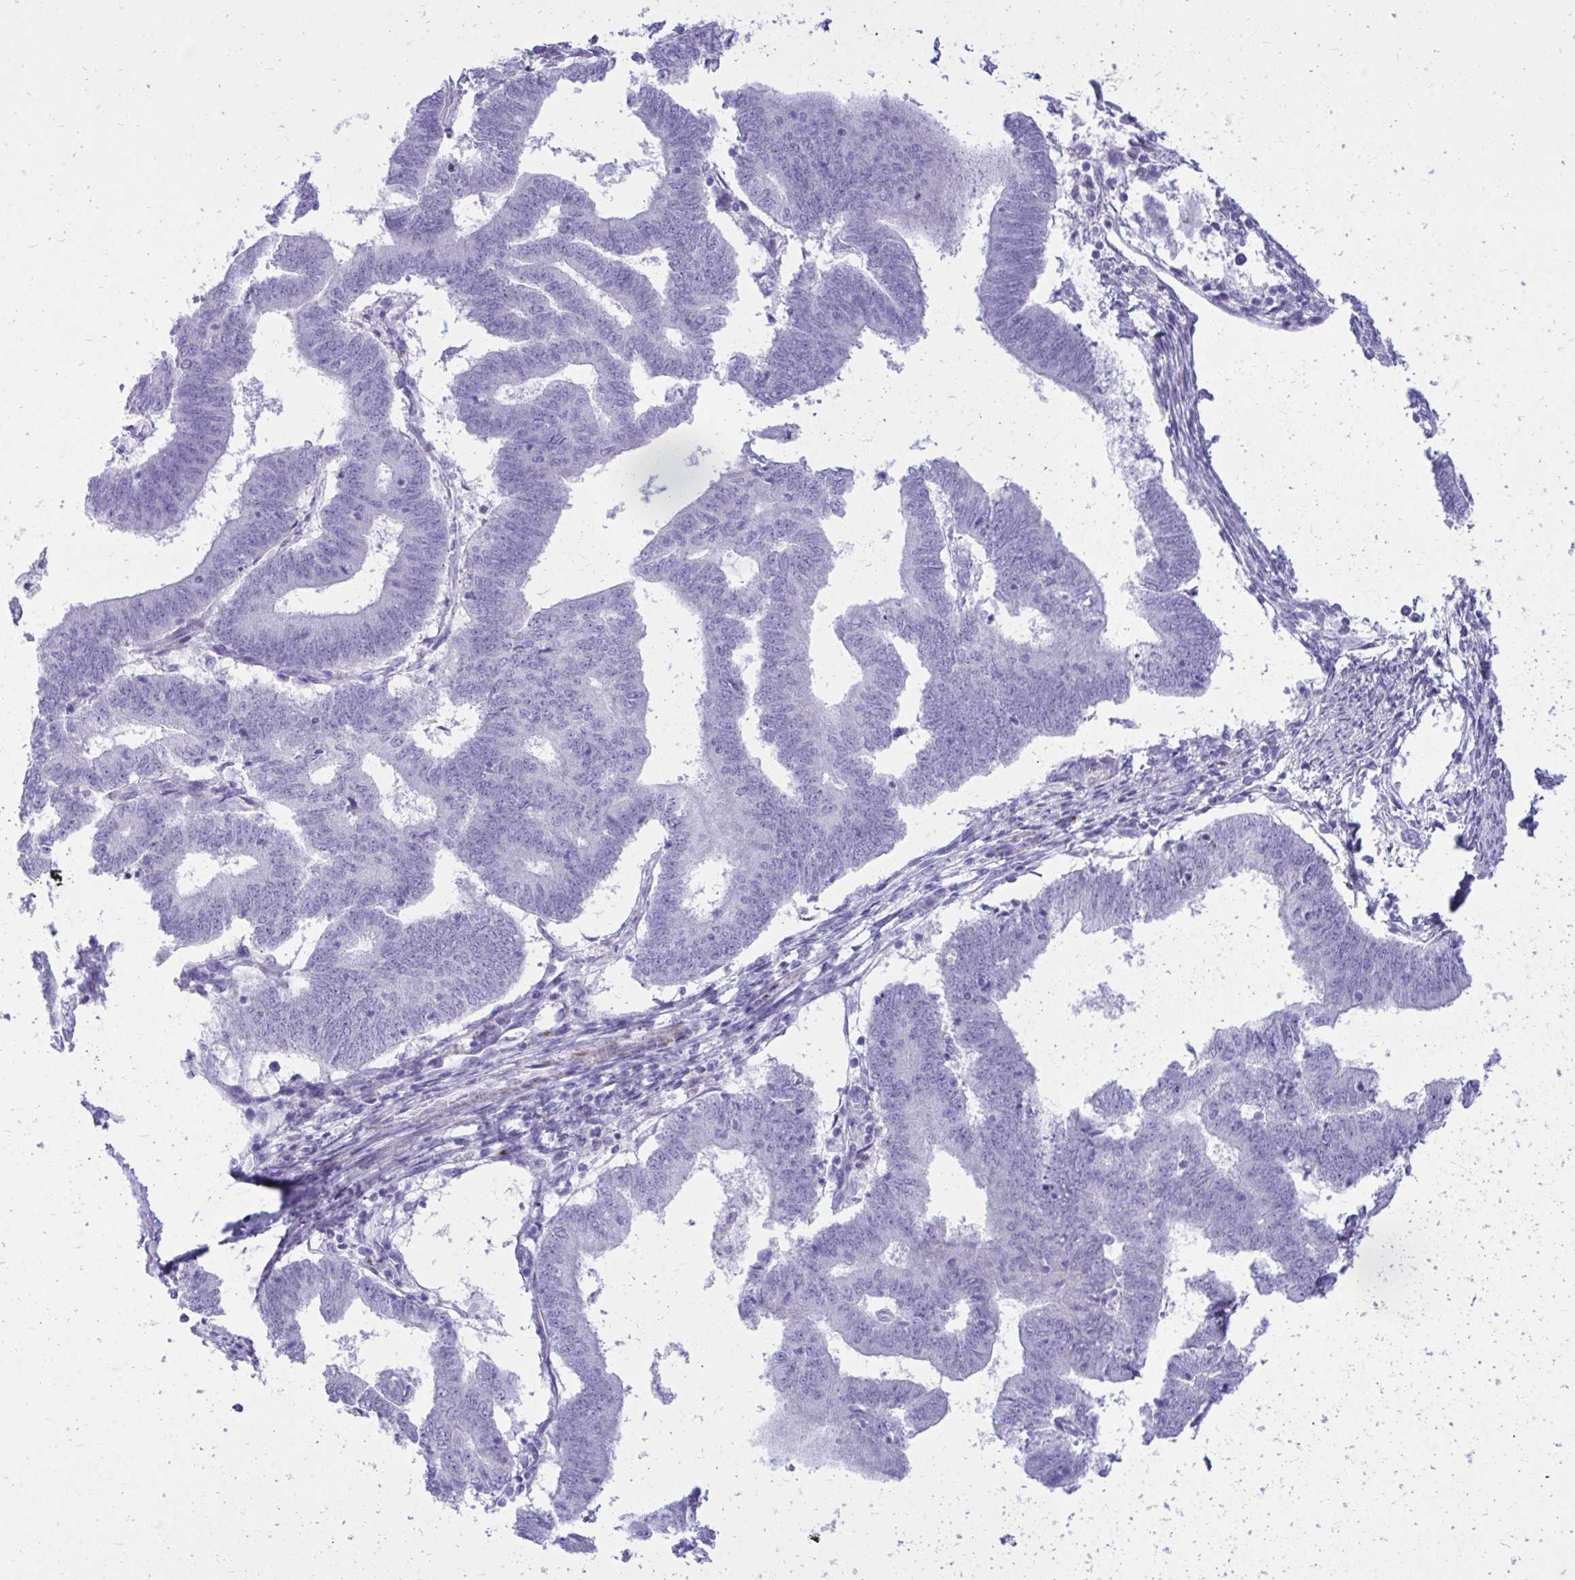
{"staining": {"intensity": "negative", "quantity": "none", "location": "none"}, "tissue": "endometrial cancer", "cell_type": "Tumor cells", "image_type": "cancer", "snomed": [{"axis": "morphology", "description": "Adenocarcinoma, NOS"}, {"axis": "topography", "description": "Endometrium"}], "caption": "Histopathology image shows no protein positivity in tumor cells of endometrial adenocarcinoma tissue. (DAB immunohistochemistry, high magnification).", "gene": "ANKDD1B", "patient": {"sex": "female", "age": 70}}